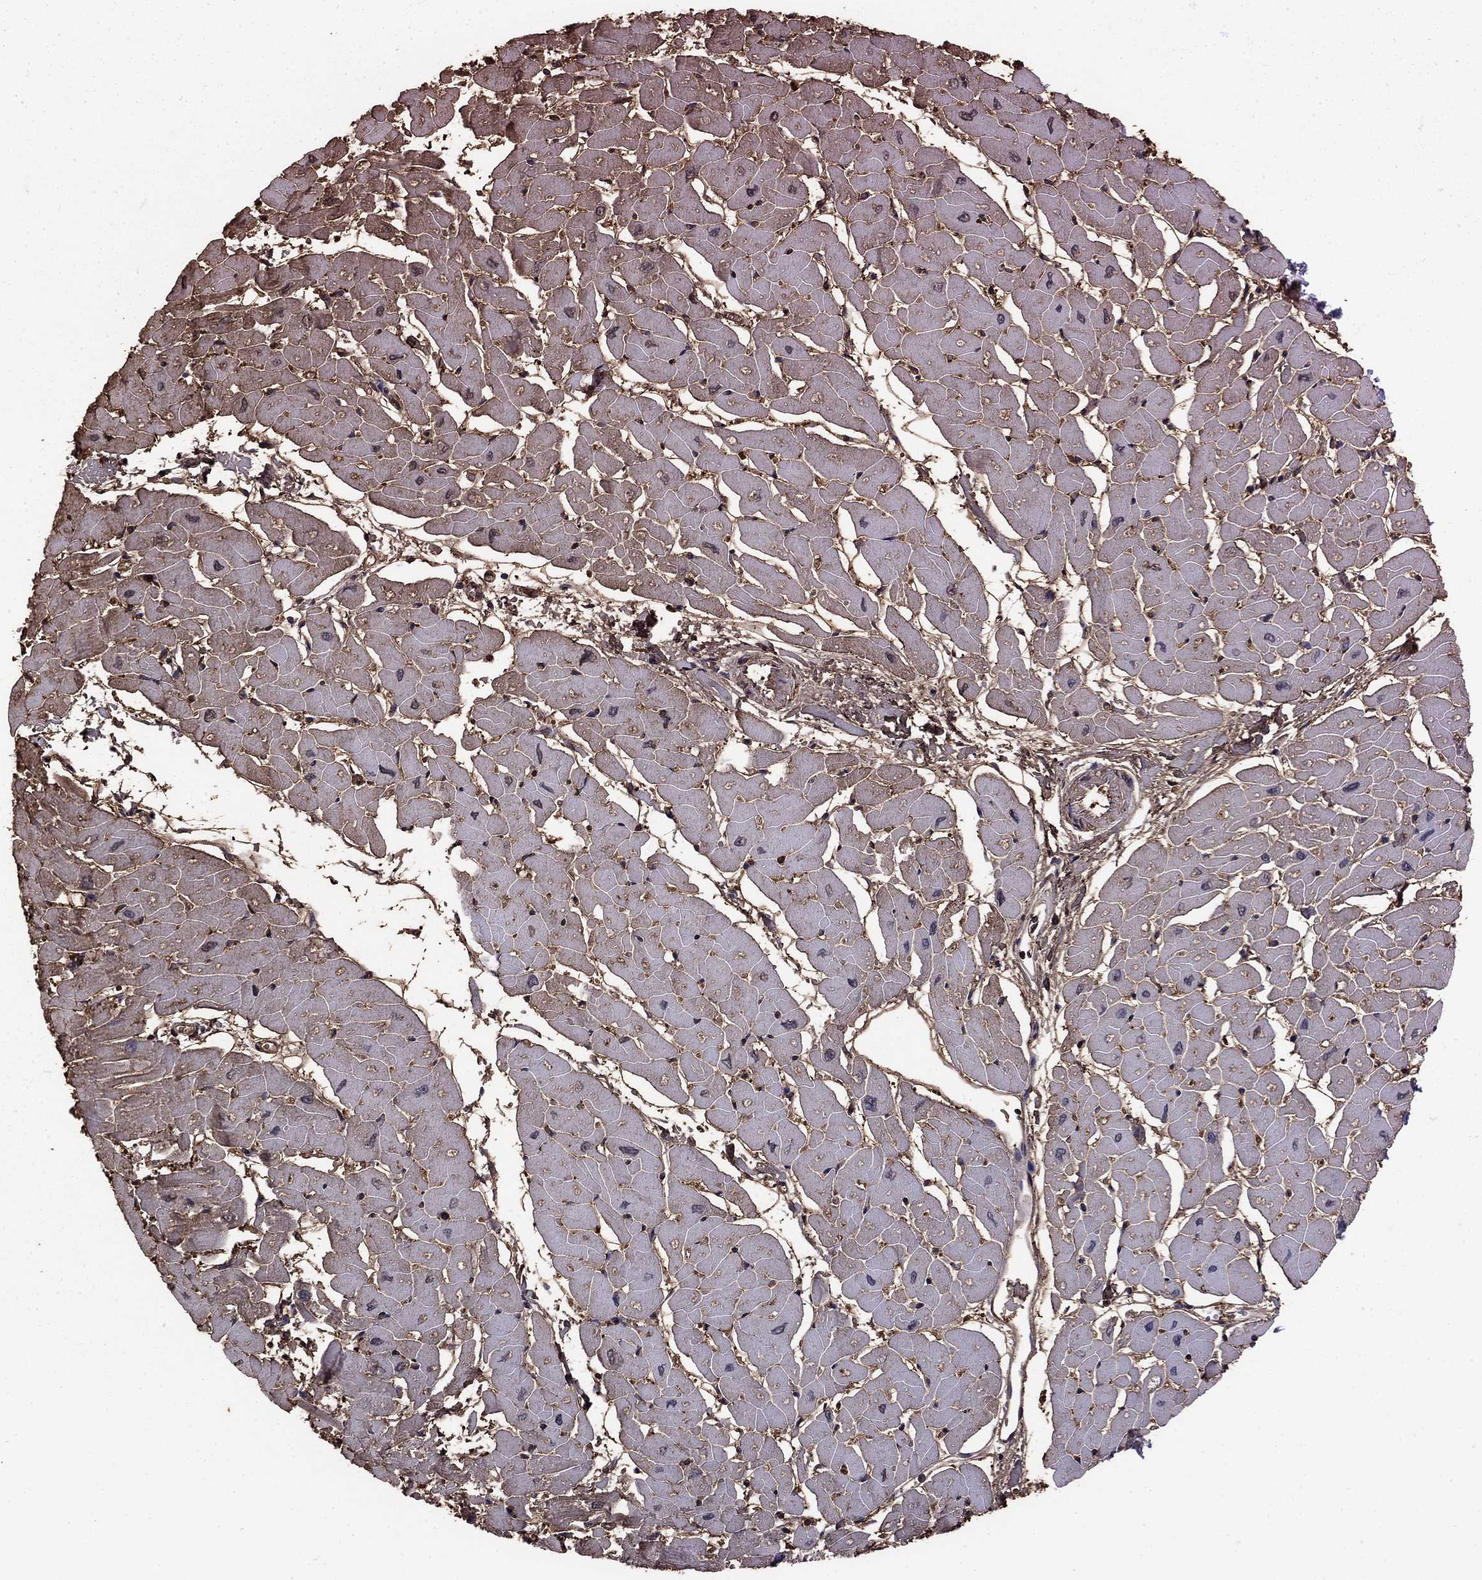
{"staining": {"intensity": "weak", "quantity": "25%-75%", "location": "cytoplasmic/membranous"}, "tissue": "heart muscle", "cell_type": "Cardiomyocytes", "image_type": "normal", "snomed": [{"axis": "morphology", "description": "Normal tissue, NOS"}, {"axis": "topography", "description": "Heart"}], "caption": "Heart muscle stained for a protein (brown) exhibits weak cytoplasmic/membranous positive positivity in about 25%-75% of cardiomyocytes.", "gene": "GAPDH", "patient": {"sex": "male", "age": 57}}